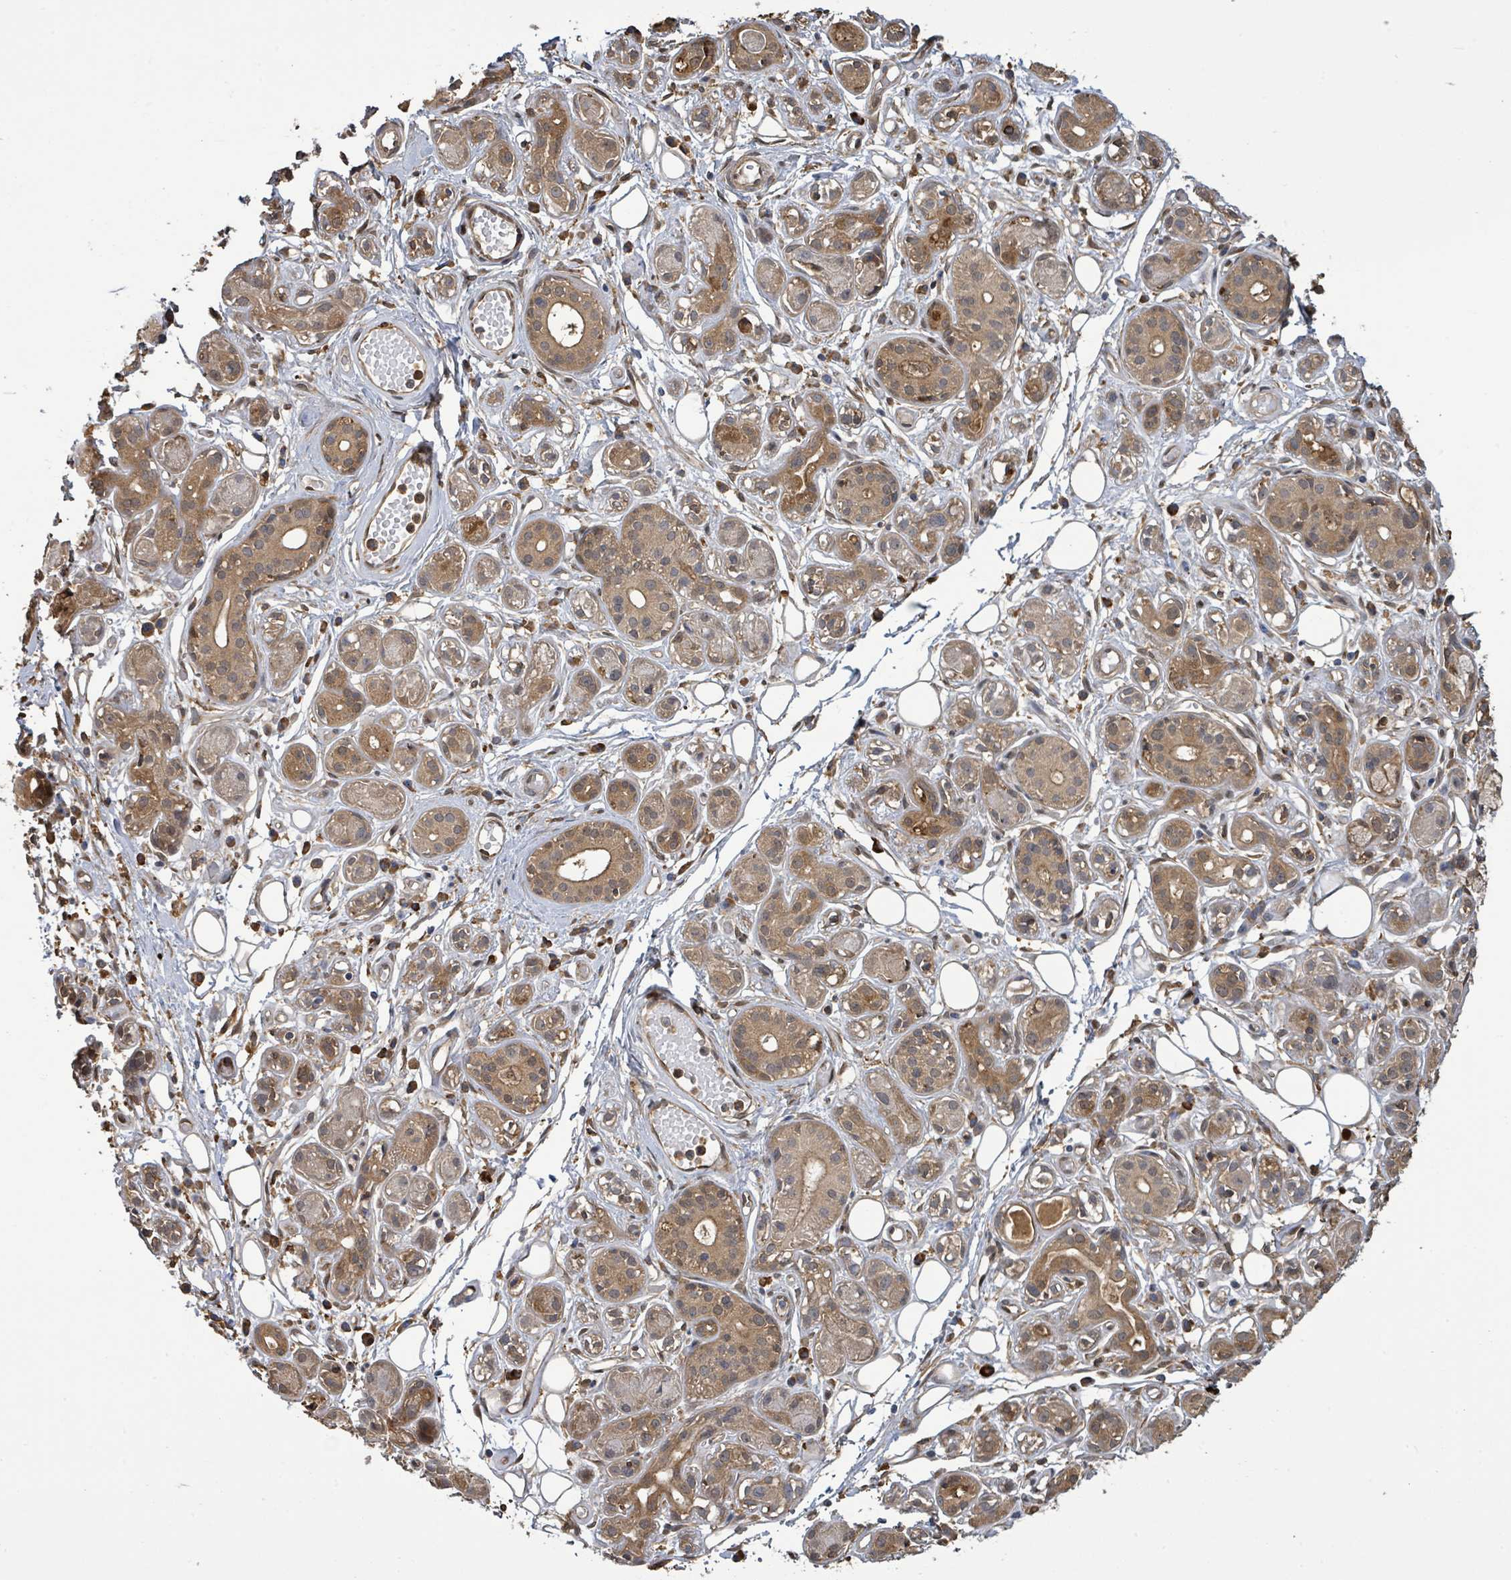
{"staining": {"intensity": "moderate", "quantity": ">75%", "location": "cytoplasmic/membranous"}, "tissue": "salivary gland", "cell_type": "Glandular cells", "image_type": "normal", "snomed": [{"axis": "morphology", "description": "Normal tissue, NOS"}, {"axis": "topography", "description": "Salivary gland"}], "caption": "The micrograph reveals staining of unremarkable salivary gland, revealing moderate cytoplasmic/membranous protein staining (brown color) within glandular cells.", "gene": "ARPIN", "patient": {"sex": "male", "age": 54}}